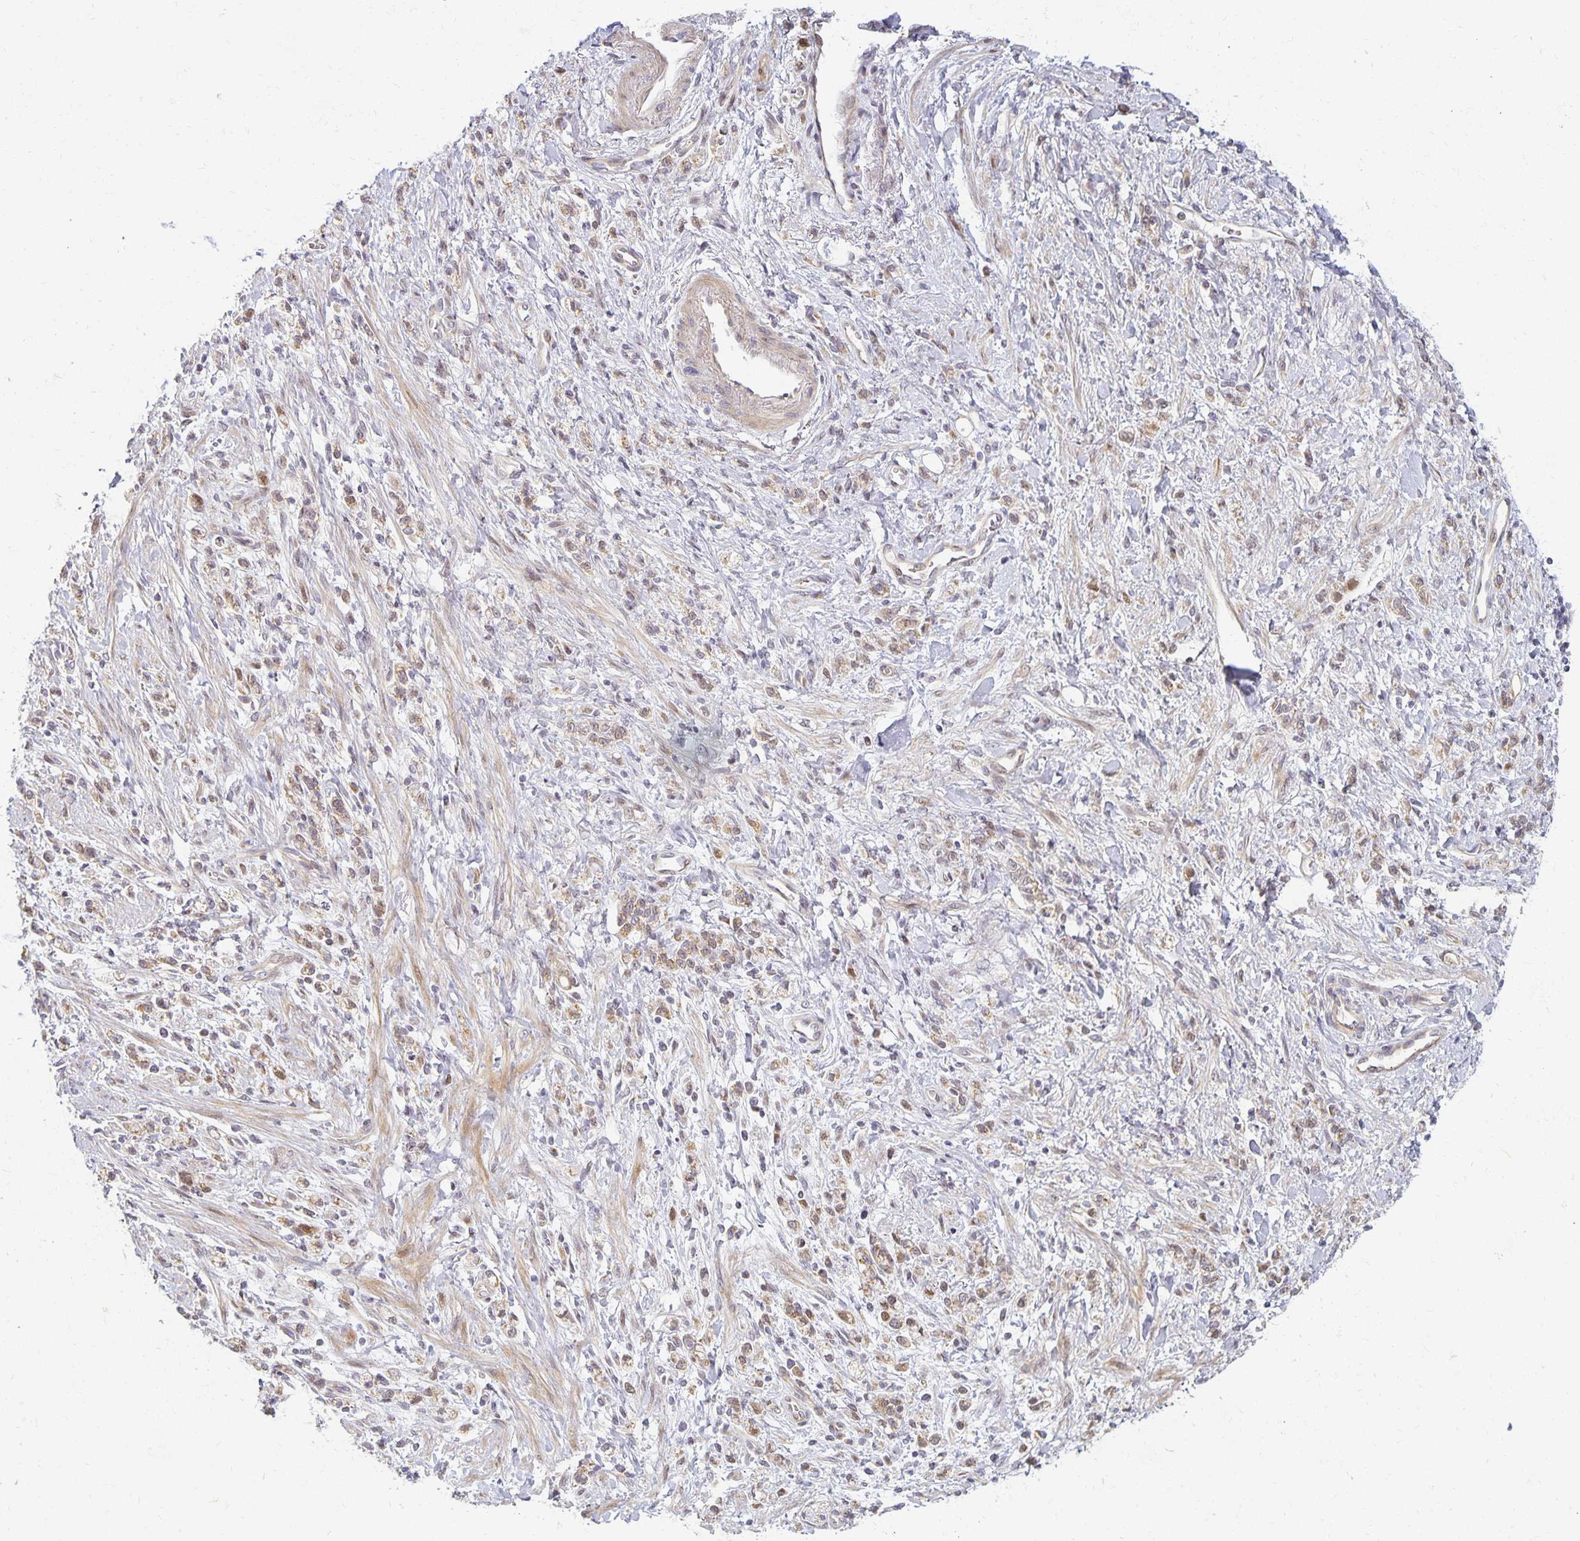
{"staining": {"intensity": "weak", "quantity": "25%-75%", "location": "cytoplasmic/membranous"}, "tissue": "stomach cancer", "cell_type": "Tumor cells", "image_type": "cancer", "snomed": [{"axis": "morphology", "description": "Adenocarcinoma, NOS"}, {"axis": "topography", "description": "Stomach"}], "caption": "Protein expression by IHC demonstrates weak cytoplasmic/membranous staining in approximately 25%-75% of tumor cells in stomach cancer (adenocarcinoma).", "gene": "EHF", "patient": {"sex": "male", "age": 77}}